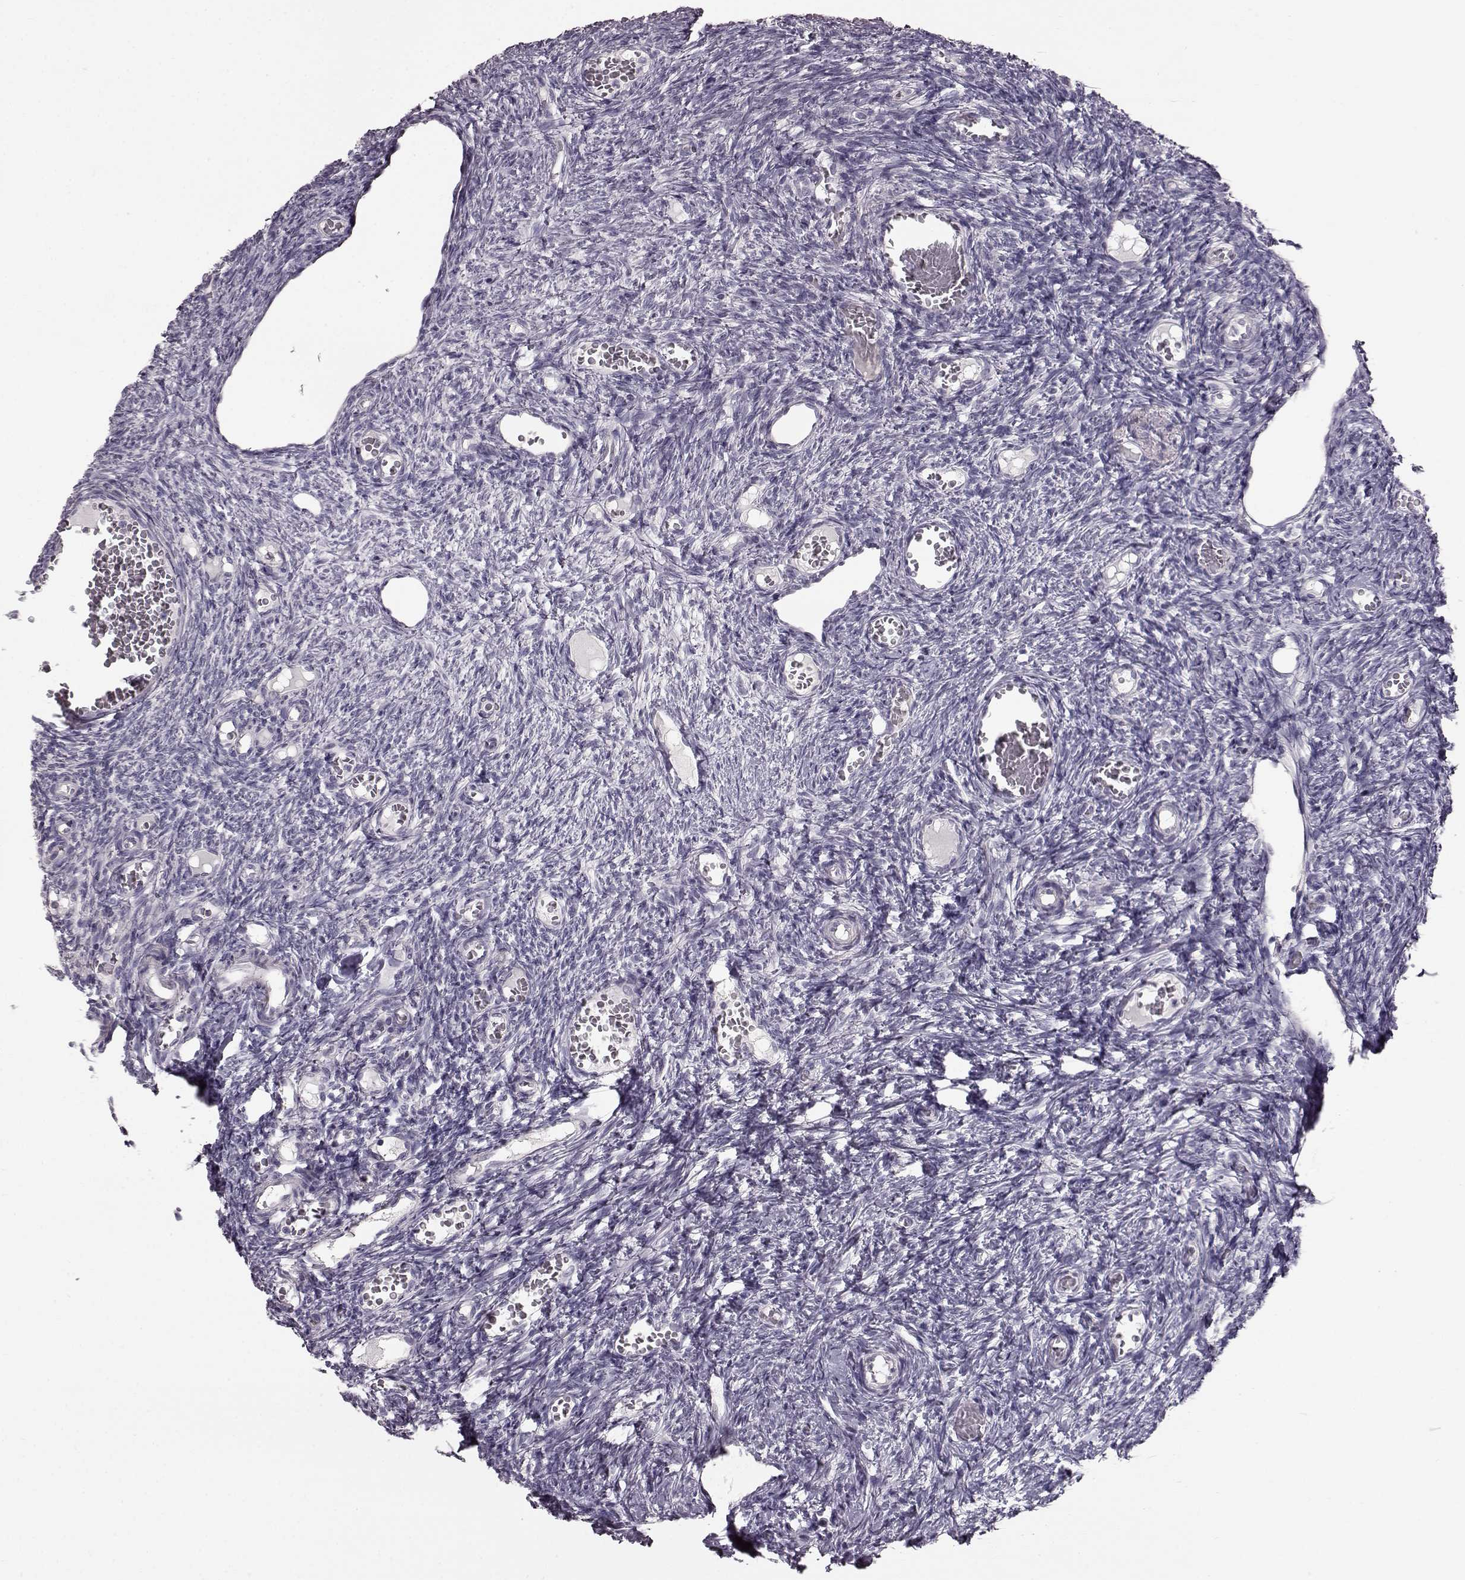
{"staining": {"intensity": "negative", "quantity": "none", "location": "none"}, "tissue": "ovary", "cell_type": "Ovarian stroma cells", "image_type": "normal", "snomed": [{"axis": "morphology", "description": "Normal tissue, NOS"}, {"axis": "topography", "description": "Ovary"}], "caption": "The photomicrograph reveals no significant positivity in ovarian stroma cells of ovary. (Brightfield microscopy of DAB IHC at high magnification).", "gene": "TCHHL1", "patient": {"sex": "female", "age": 39}}